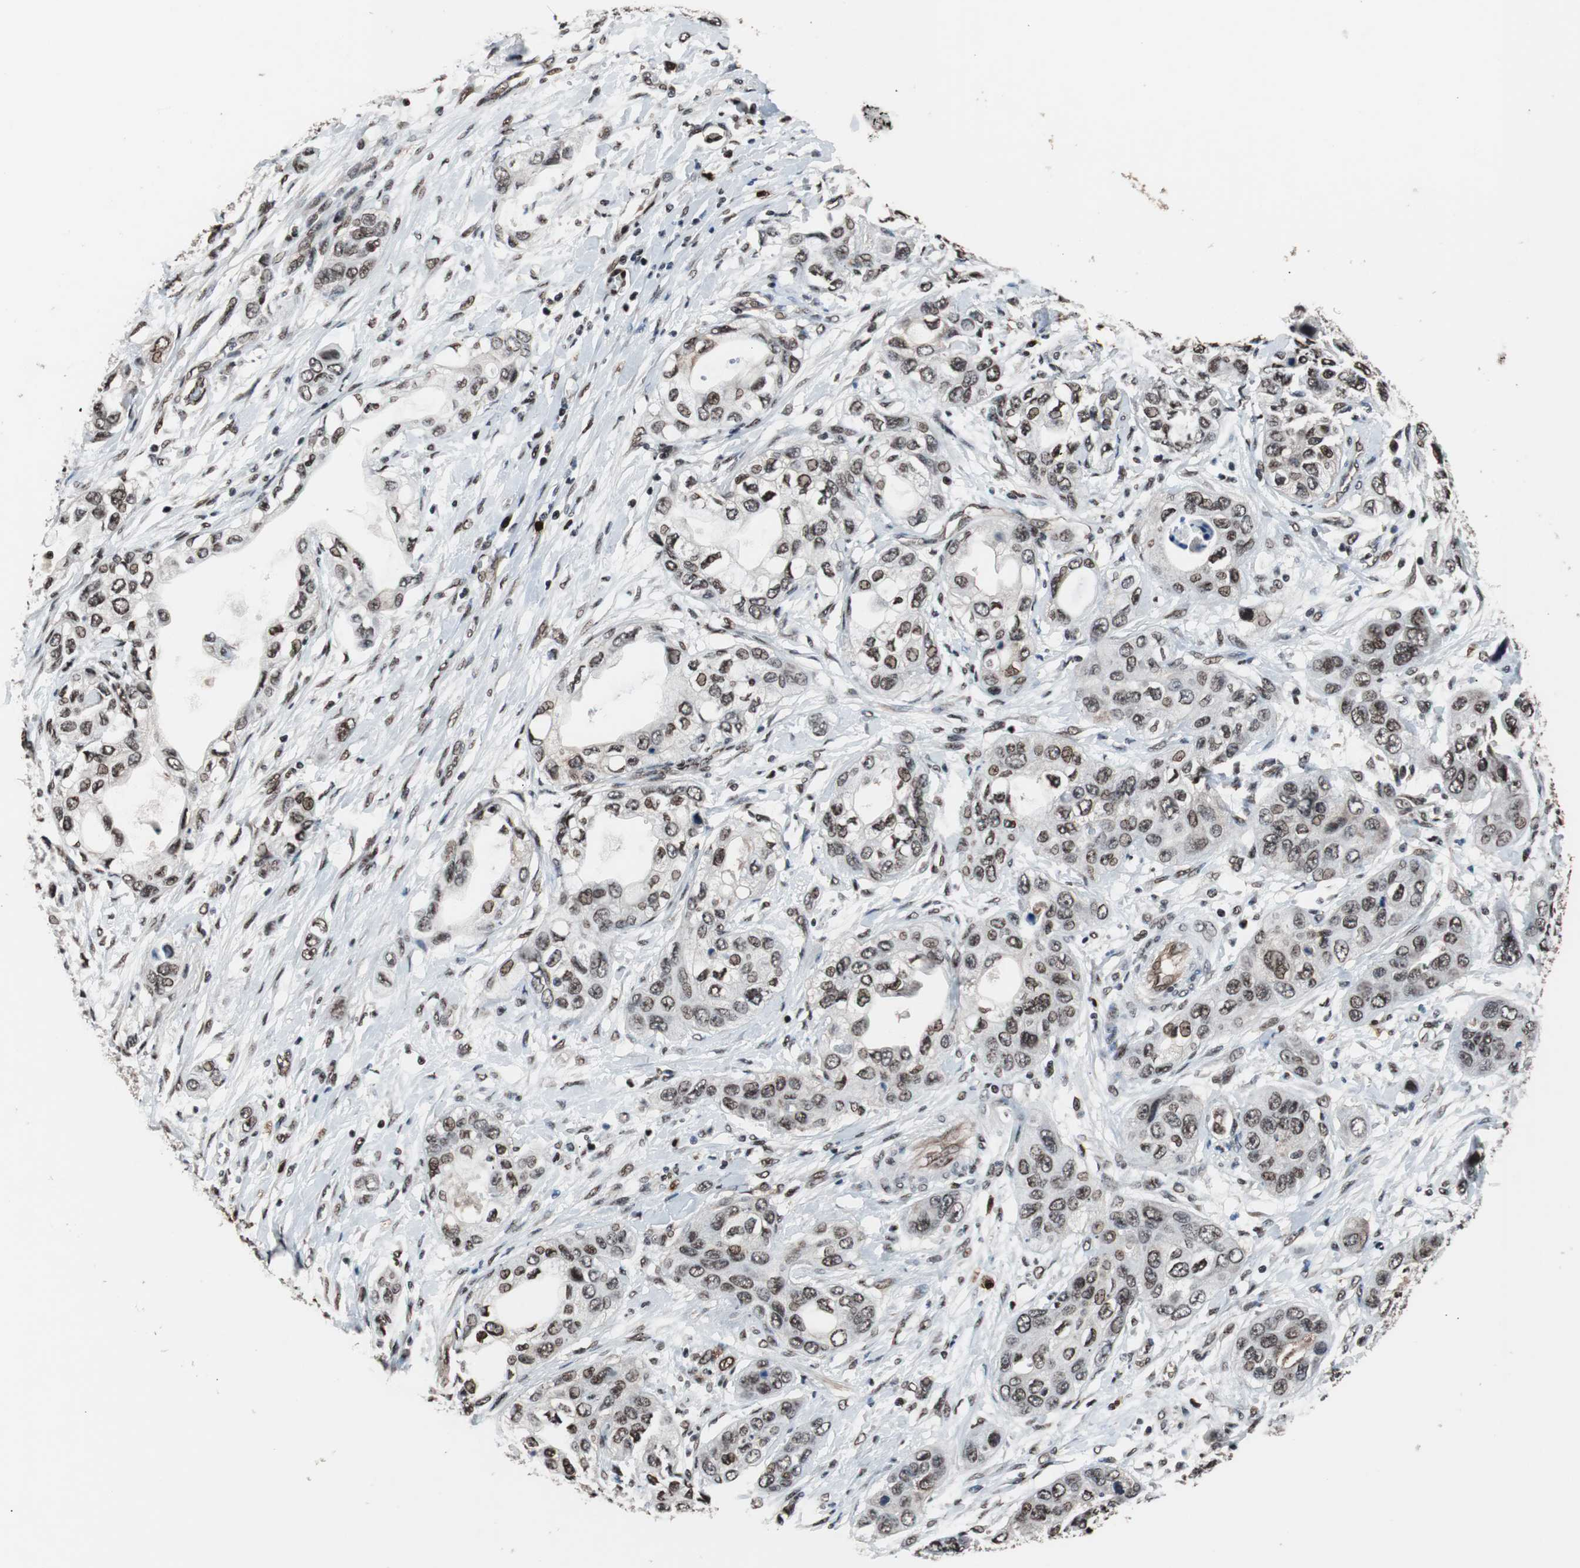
{"staining": {"intensity": "moderate", "quantity": "25%-75%", "location": "nuclear"}, "tissue": "pancreatic cancer", "cell_type": "Tumor cells", "image_type": "cancer", "snomed": [{"axis": "morphology", "description": "Adenocarcinoma, NOS"}, {"axis": "topography", "description": "Pancreas"}], "caption": "Tumor cells reveal medium levels of moderate nuclear staining in about 25%-75% of cells in human pancreatic cancer (adenocarcinoma).", "gene": "POGZ", "patient": {"sex": "female", "age": 70}}